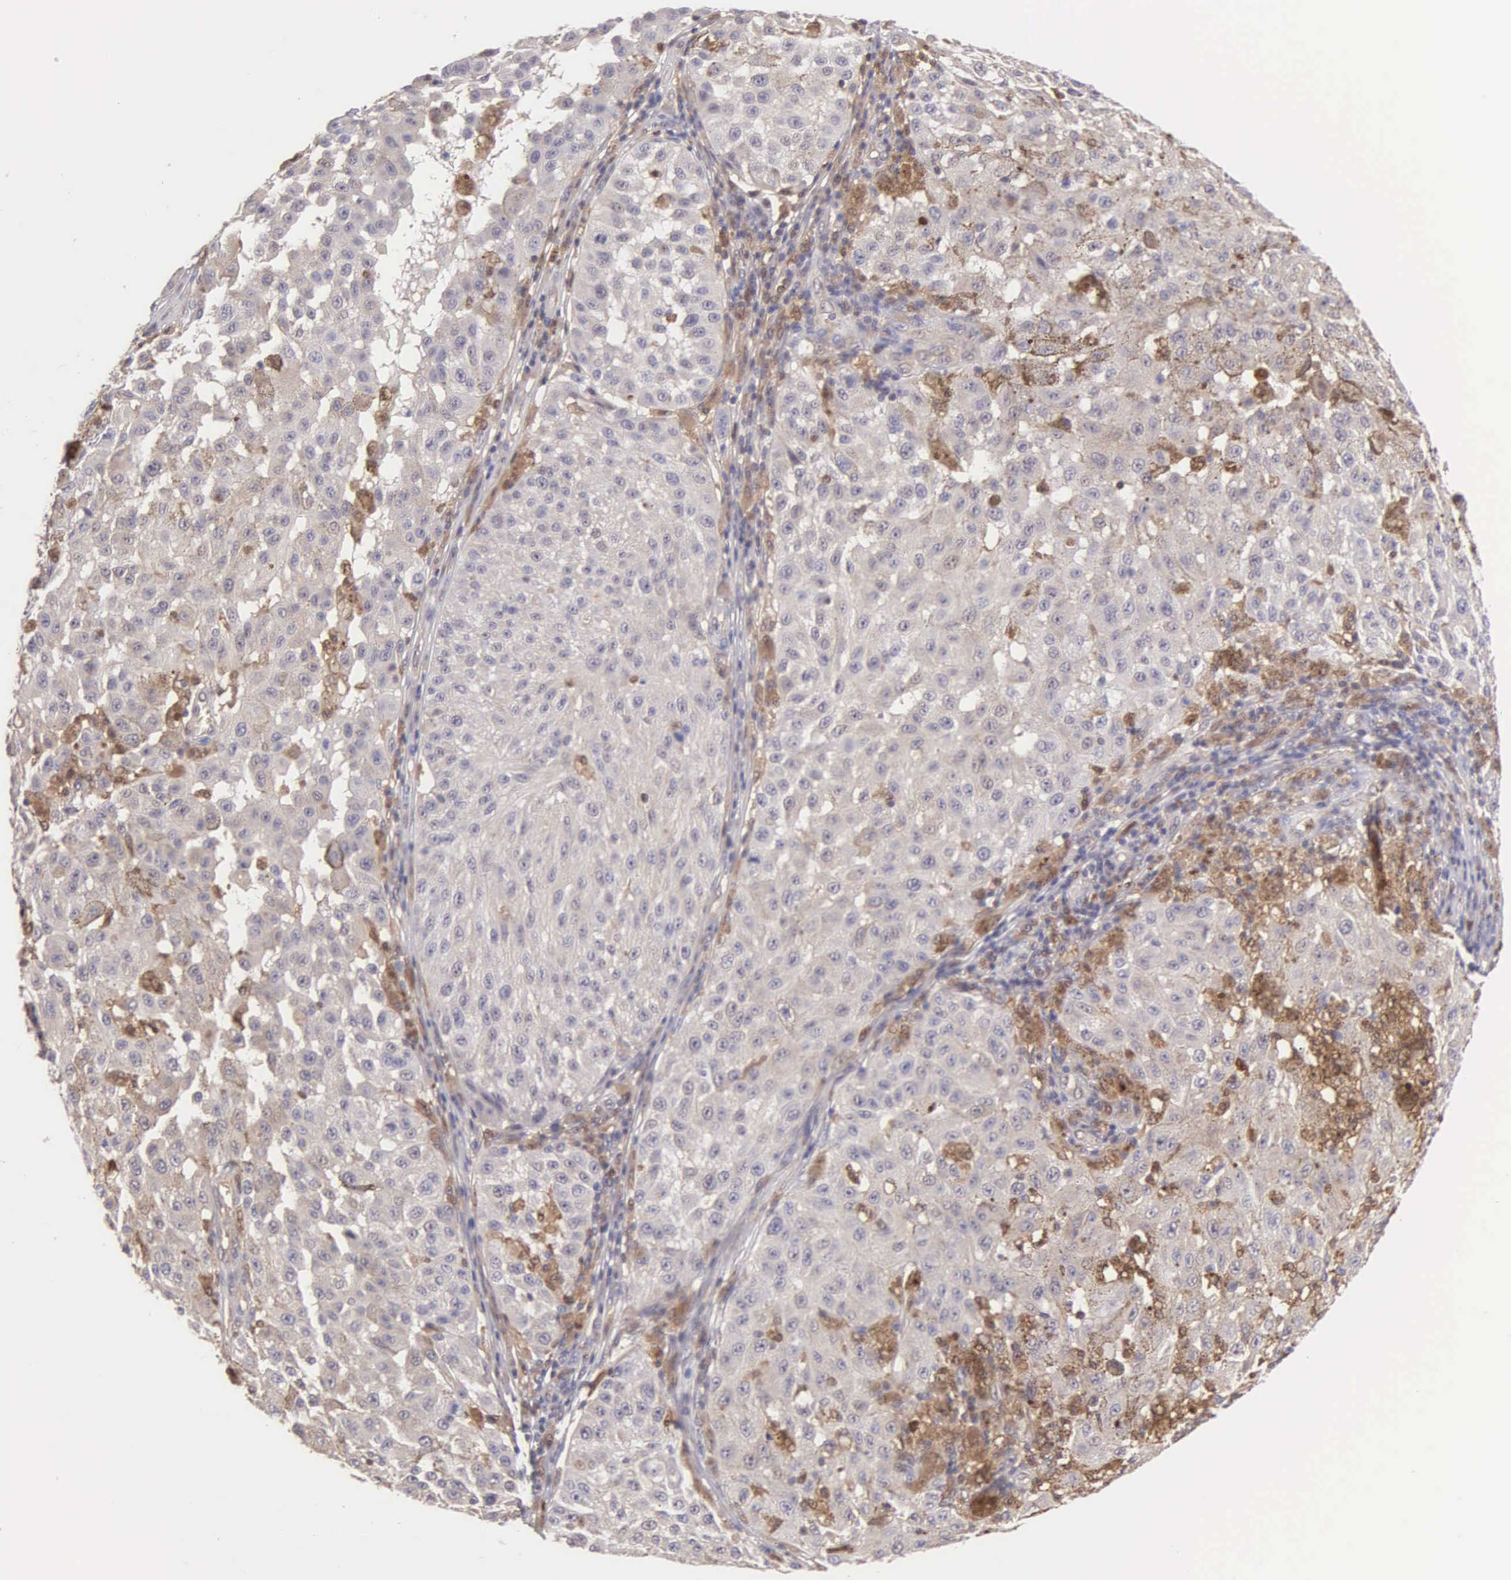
{"staining": {"intensity": "weak", "quantity": ">75%", "location": "cytoplasmic/membranous"}, "tissue": "melanoma", "cell_type": "Tumor cells", "image_type": "cancer", "snomed": [{"axis": "morphology", "description": "Malignant melanoma, NOS"}, {"axis": "topography", "description": "Skin"}], "caption": "The micrograph shows immunohistochemical staining of melanoma. There is weak cytoplasmic/membranous staining is seen in about >75% of tumor cells.", "gene": "BID", "patient": {"sex": "female", "age": 64}}